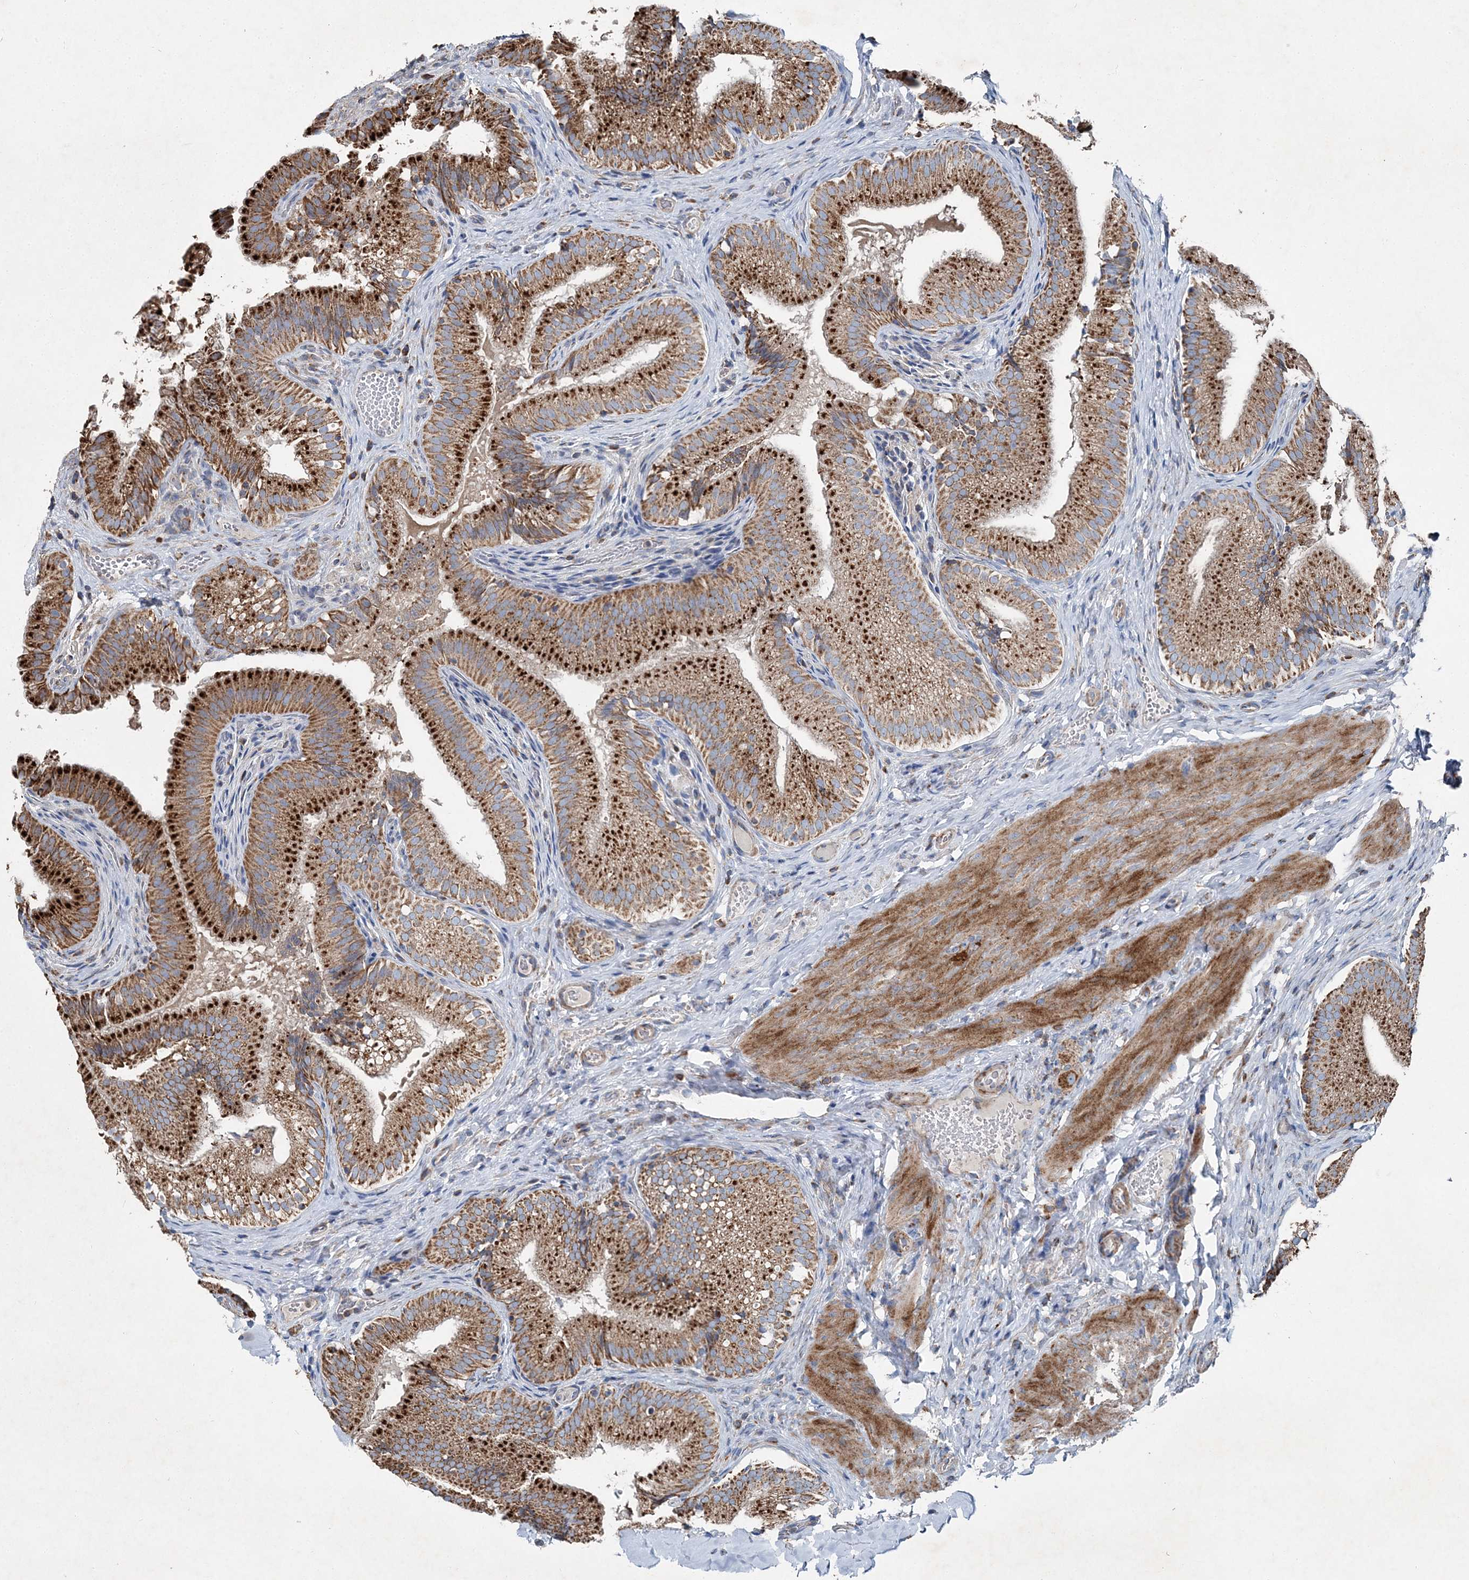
{"staining": {"intensity": "strong", "quantity": ">75%", "location": "cytoplasmic/membranous"}, "tissue": "gallbladder", "cell_type": "Glandular cells", "image_type": "normal", "snomed": [{"axis": "morphology", "description": "Normal tissue, NOS"}, {"axis": "topography", "description": "Gallbladder"}], "caption": "Normal gallbladder exhibits strong cytoplasmic/membranous positivity in about >75% of glandular cells, visualized by immunohistochemistry.", "gene": "SPAG16", "patient": {"sex": "female", "age": 30}}